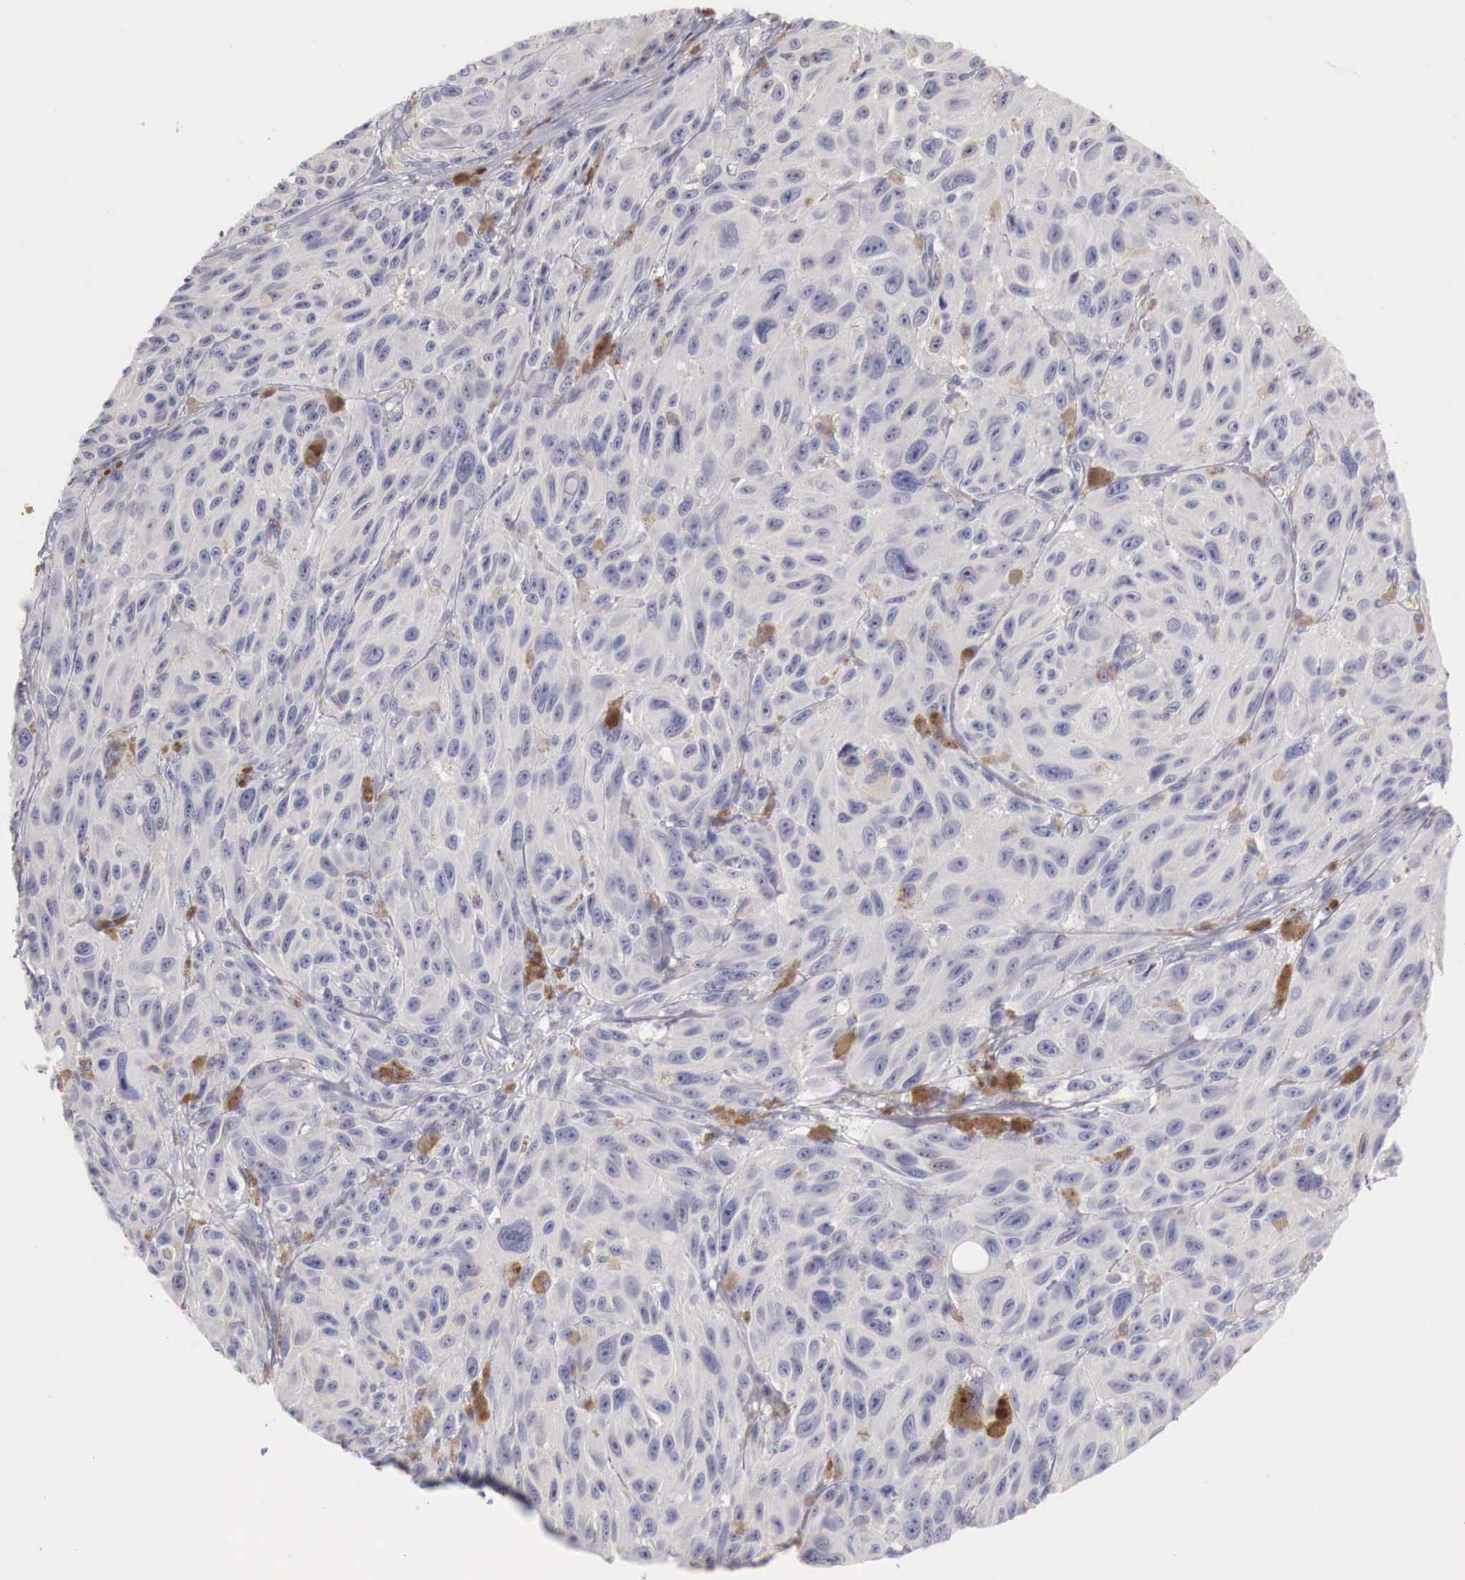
{"staining": {"intensity": "negative", "quantity": "none", "location": "none"}, "tissue": "melanoma", "cell_type": "Tumor cells", "image_type": "cancer", "snomed": [{"axis": "morphology", "description": "Malignant melanoma, NOS"}, {"axis": "topography", "description": "Skin"}], "caption": "IHC histopathology image of malignant melanoma stained for a protein (brown), which exhibits no positivity in tumor cells.", "gene": "TRIM13", "patient": {"sex": "male", "age": 70}}